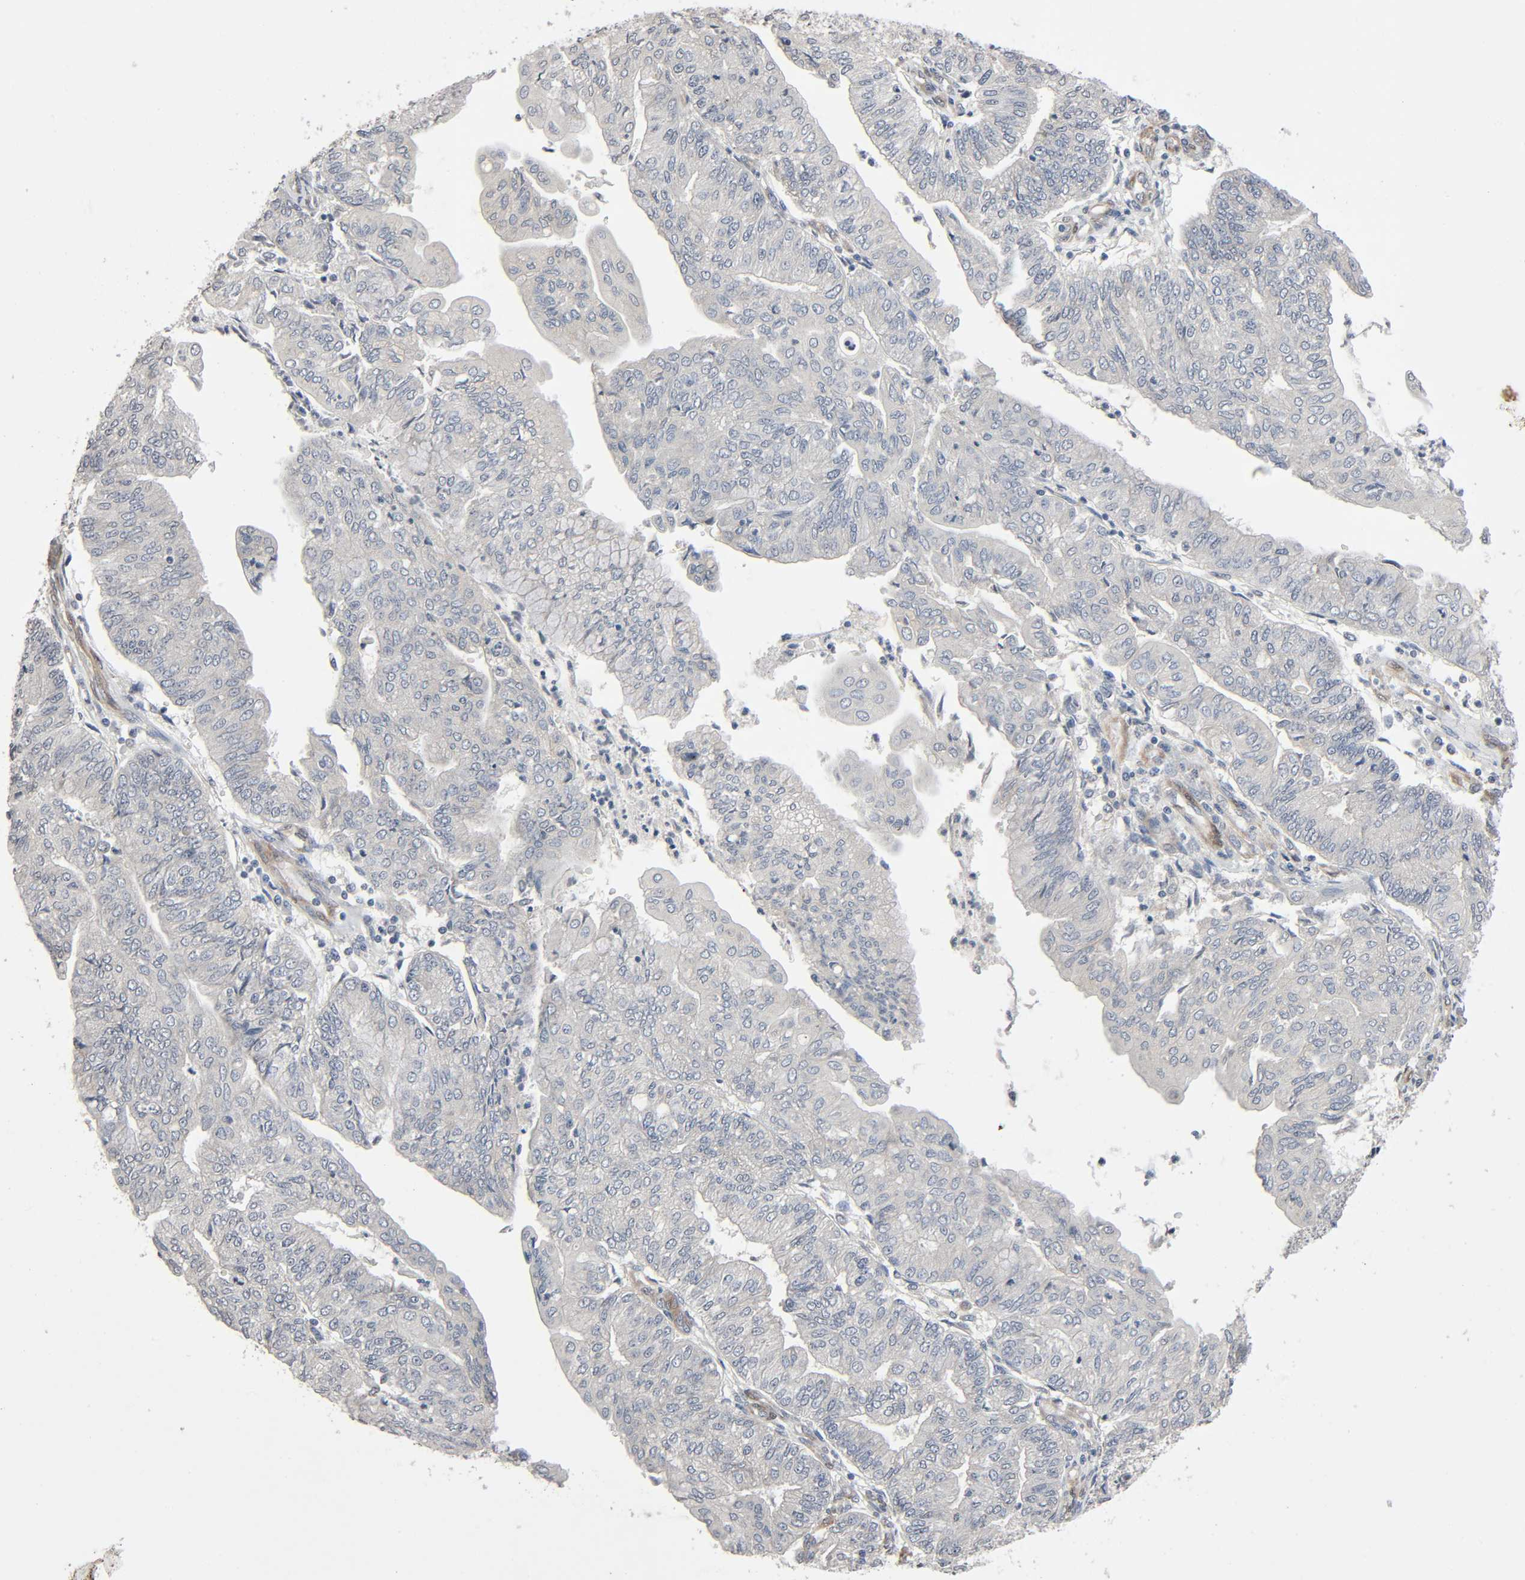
{"staining": {"intensity": "weak", "quantity": "25%-75%", "location": "cytoplasmic/membranous"}, "tissue": "endometrial cancer", "cell_type": "Tumor cells", "image_type": "cancer", "snomed": [{"axis": "morphology", "description": "Adenocarcinoma, NOS"}, {"axis": "topography", "description": "Endometrium"}], "caption": "A low amount of weak cytoplasmic/membranous expression is appreciated in approximately 25%-75% of tumor cells in endometrial cancer (adenocarcinoma) tissue.", "gene": "PTK2", "patient": {"sex": "female", "age": 59}}